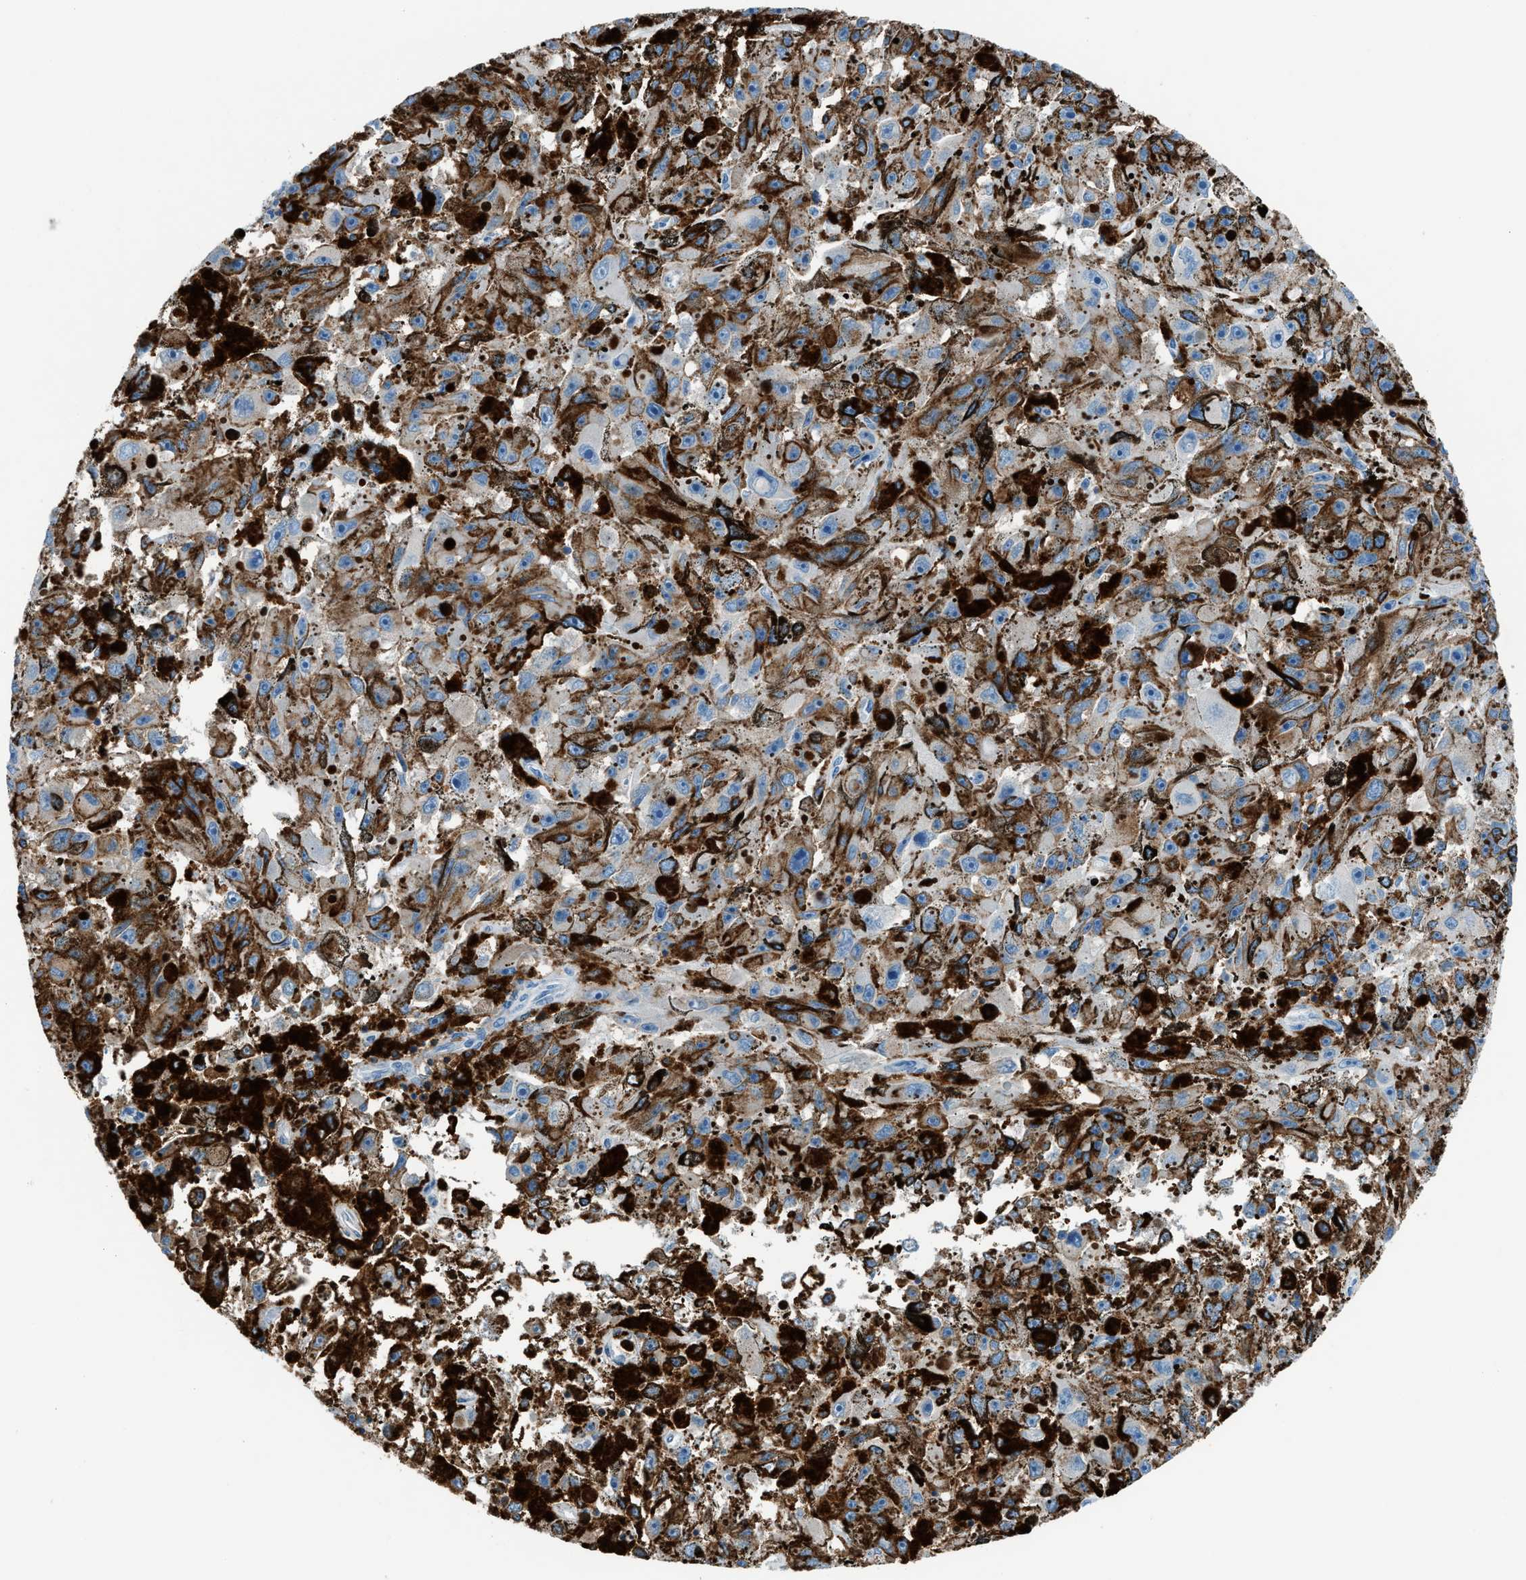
{"staining": {"intensity": "moderate", "quantity": "<25%", "location": "cytoplasmic/membranous"}, "tissue": "melanoma", "cell_type": "Tumor cells", "image_type": "cancer", "snomed": [{"axis": "morphology", "description": "Malignant melanoma, NOS"}, {"axis": "topography", "description": "Skin"}], "caption": "Malignant melanoma was stained to show a protein in brown. There is low levels of moderate cytoplasmic/membranous positivity in about <25% of tumor cells.", "gene": "ITGB2", "patient": {"sex": "female", "age": 104}}